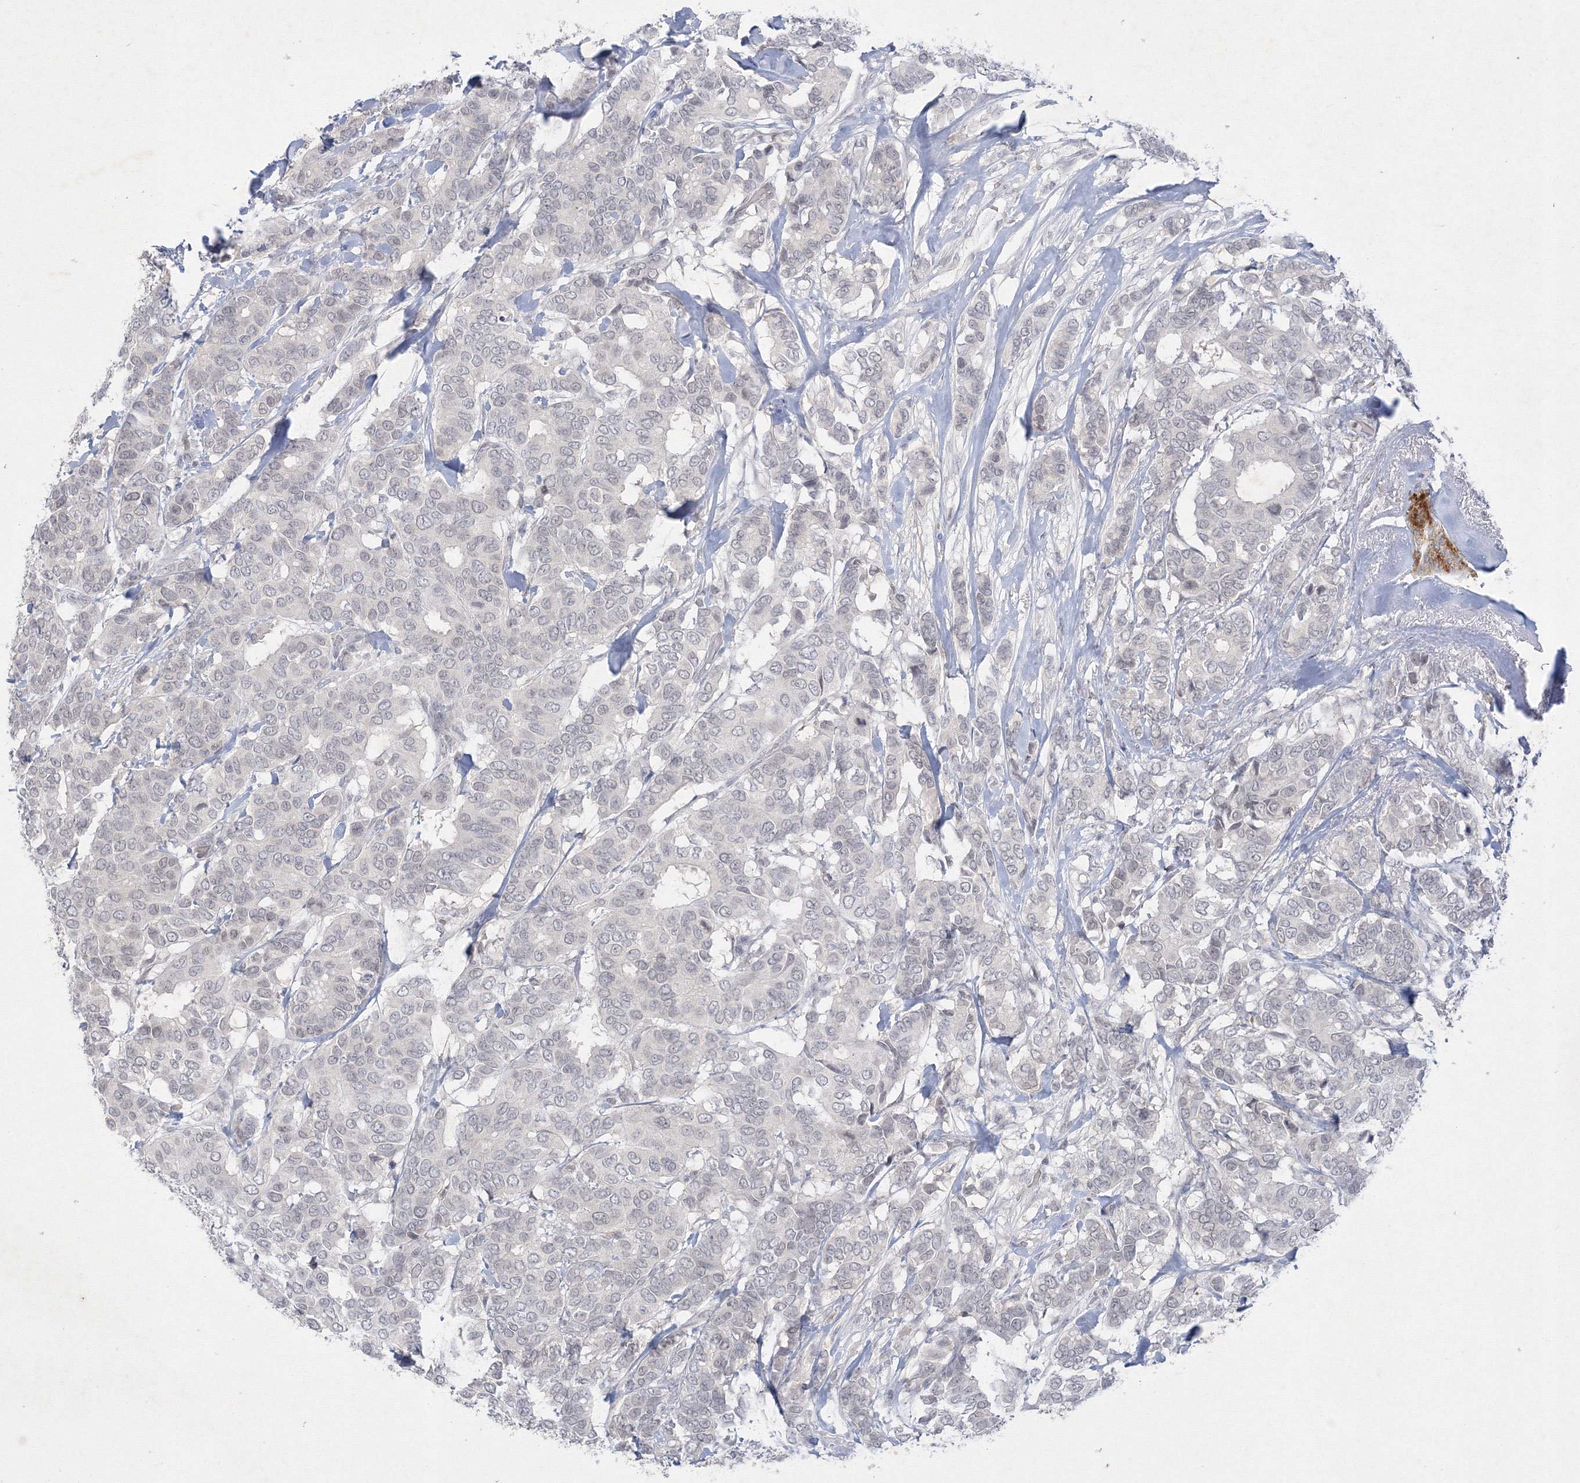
{"staining": {"intensity": "negative", "quantity": "none", "location": "none"}, "tissue": "breast cancer", "cell_type": "Tumor cells", "image_type": "cancer", "snomed": [{"axis": "morphology", "description": "Duct carcinoma"}, {"axis": "topography", "description": "Breast"}], "caption": "Tumor cells are negative for protein expression in human breast invasive ductal carcinoma.", "gene": "NXPE3", "patient": {"sex": "female", "age": 87}}